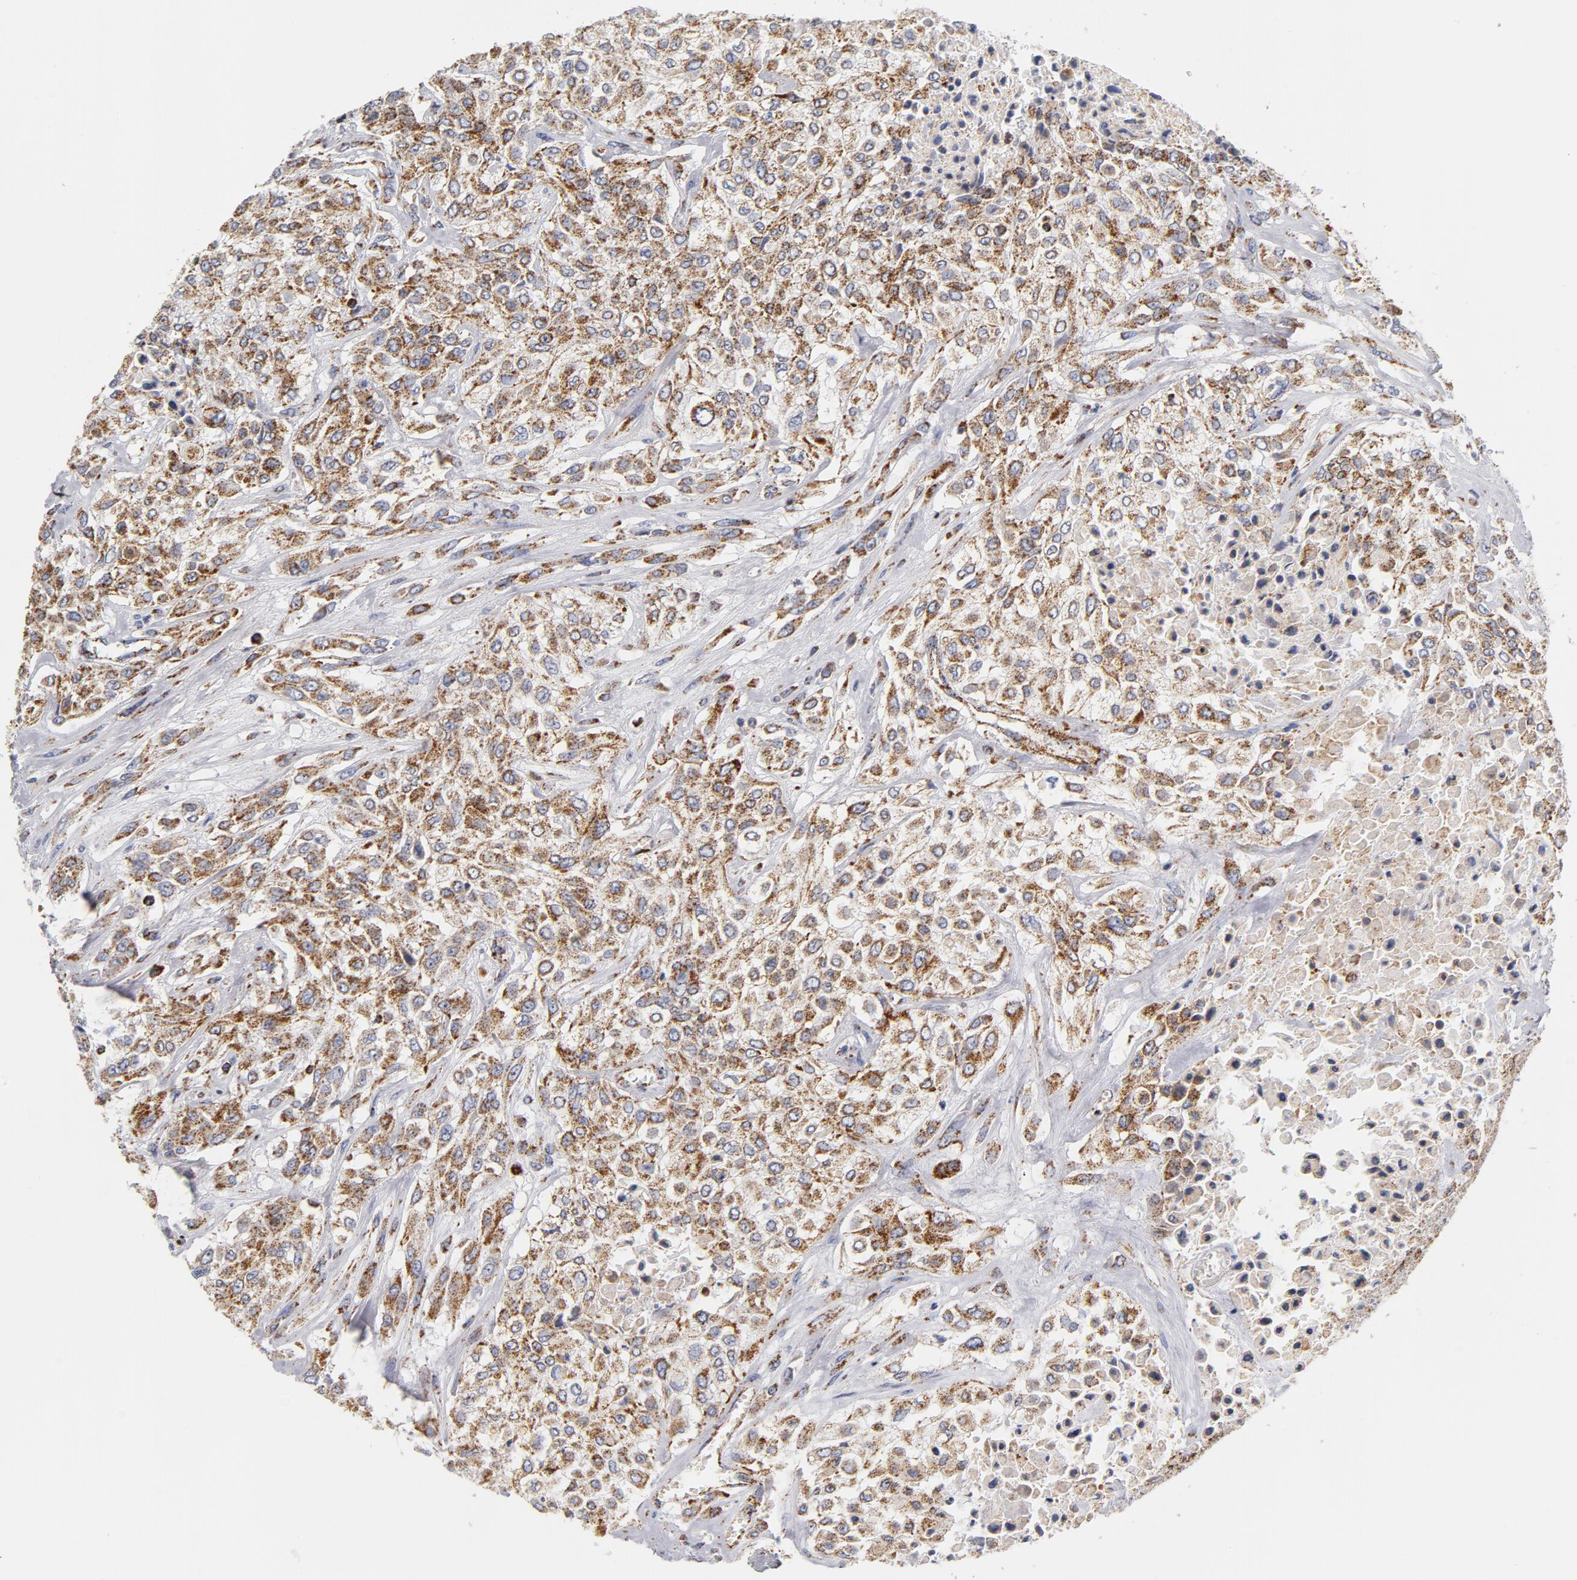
{"staining": {"intensity": "strong", "quantity": ">75%", "location": "cytoplasmic/membranous"}, "tissue": "urothelial cancer", "cell_type": "Tumor cells", "image_type": "cancer", "snomed": [{"axis": "morphology", "description": "Urothelial carcinoma, High grade"}, {"axis": "topography", "description": "Urinary bladder"}], "caption": "Urothelial carcinoma (high-grade) stained with DAB (3,3'-diaminobenzidine) immunohistochemistry reveals high levels of strong cytoplasmic/membranous expression in about >75% of tumor cells.", "gene": "ECHS1", "patient": {"sex": "male", "age": 57}}